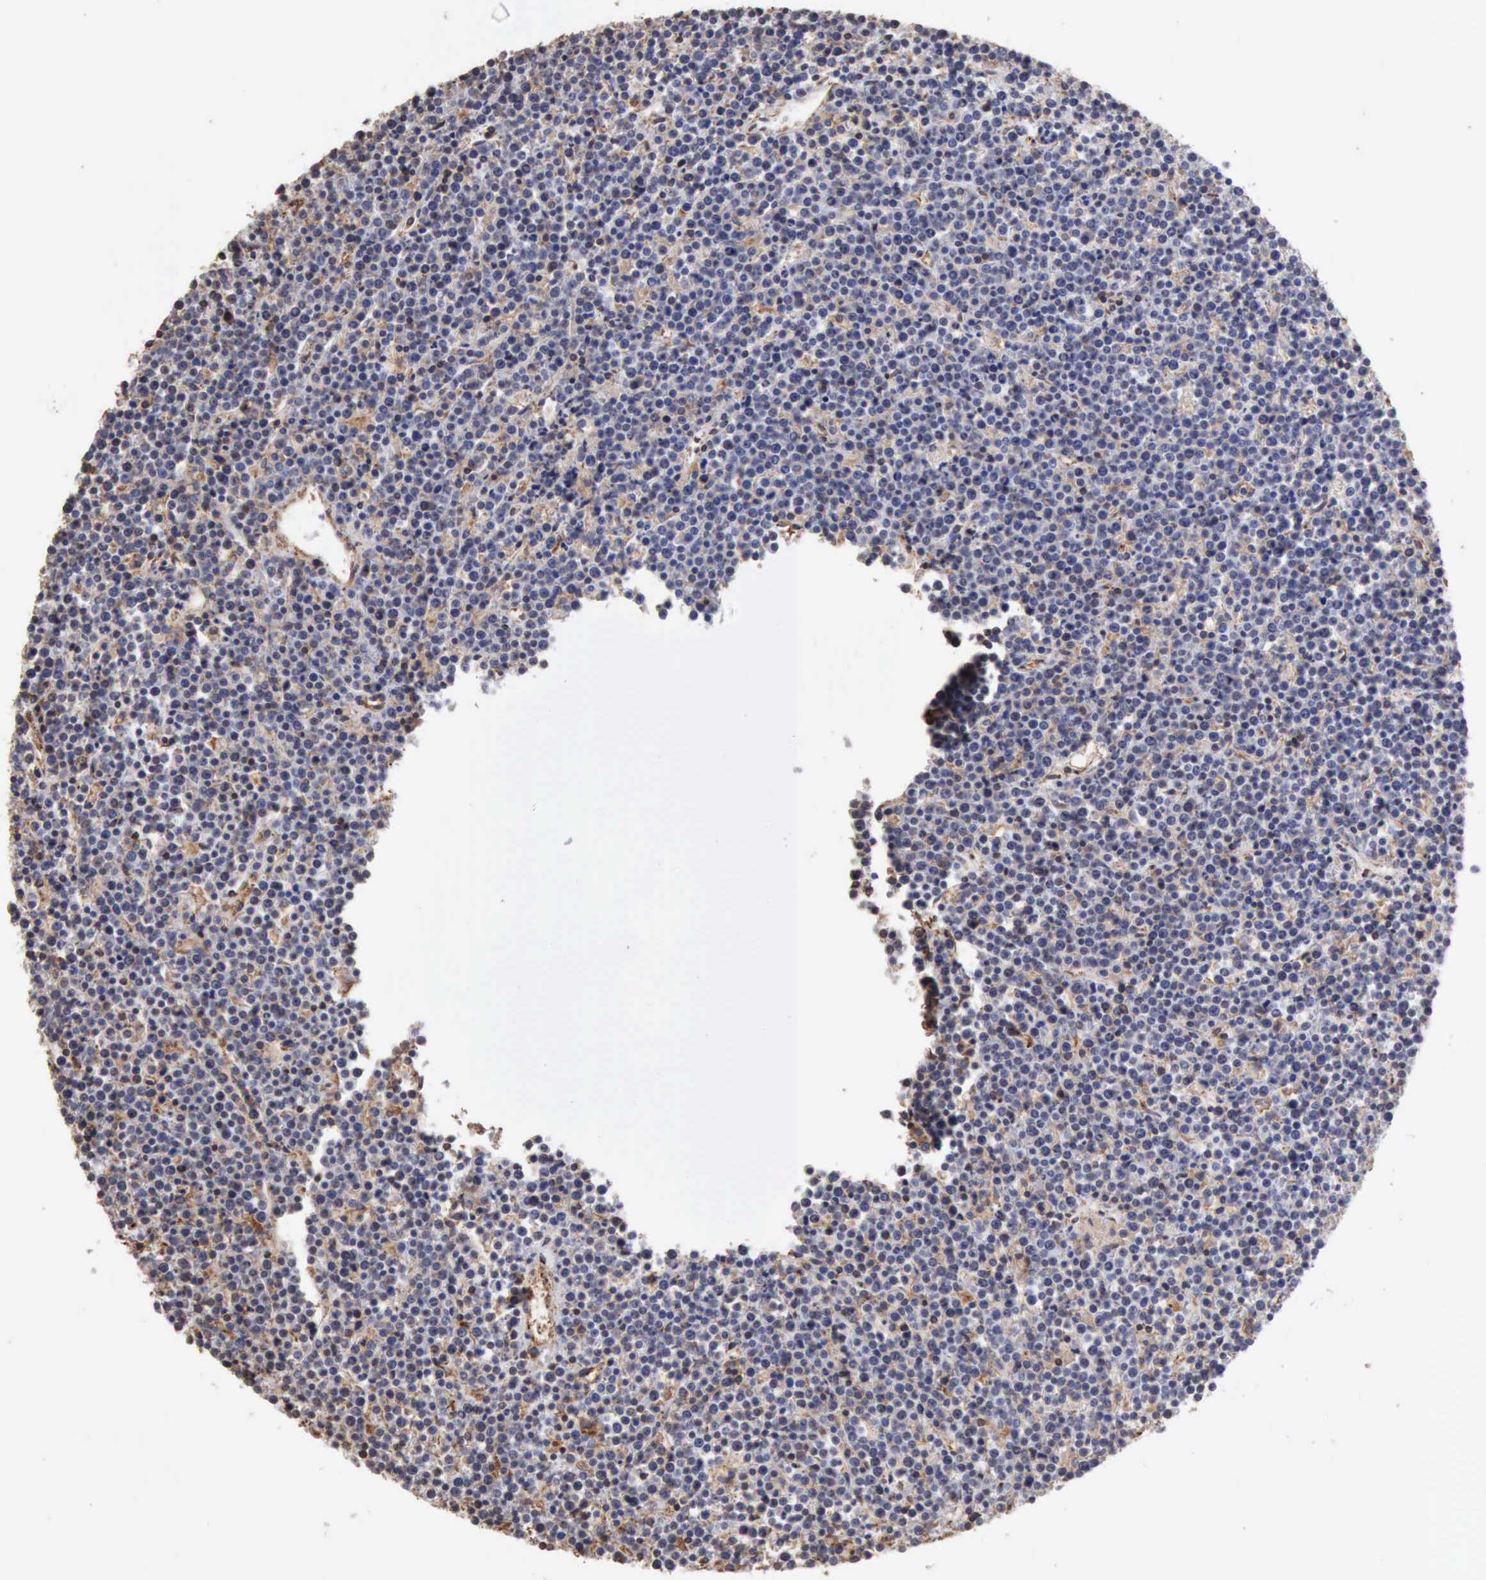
{"staining": {"intensity": "negative", "quantity": "none", "location": "none"}, "tissue": "lymphoma", "cell_type": "Tumor cells", "image_type": "cancer", "snomed": [{"axis": "morphology", "description": "Malignant lymphoma, non-Hodgkin's type, High grade"}, {"axis": "topography", "description": "Ovary"}], "caption": "An immunohistochemistry (IHC) histopathology image of high-grade malignant lymphoma, non-Hodgkin's type is shown. There is no staining in tumor cells of high-grade malignant lymphoma, non-Hodgkin's type.", "gene": "GPR101", "patient": {"sex": "female", "age": 56}}